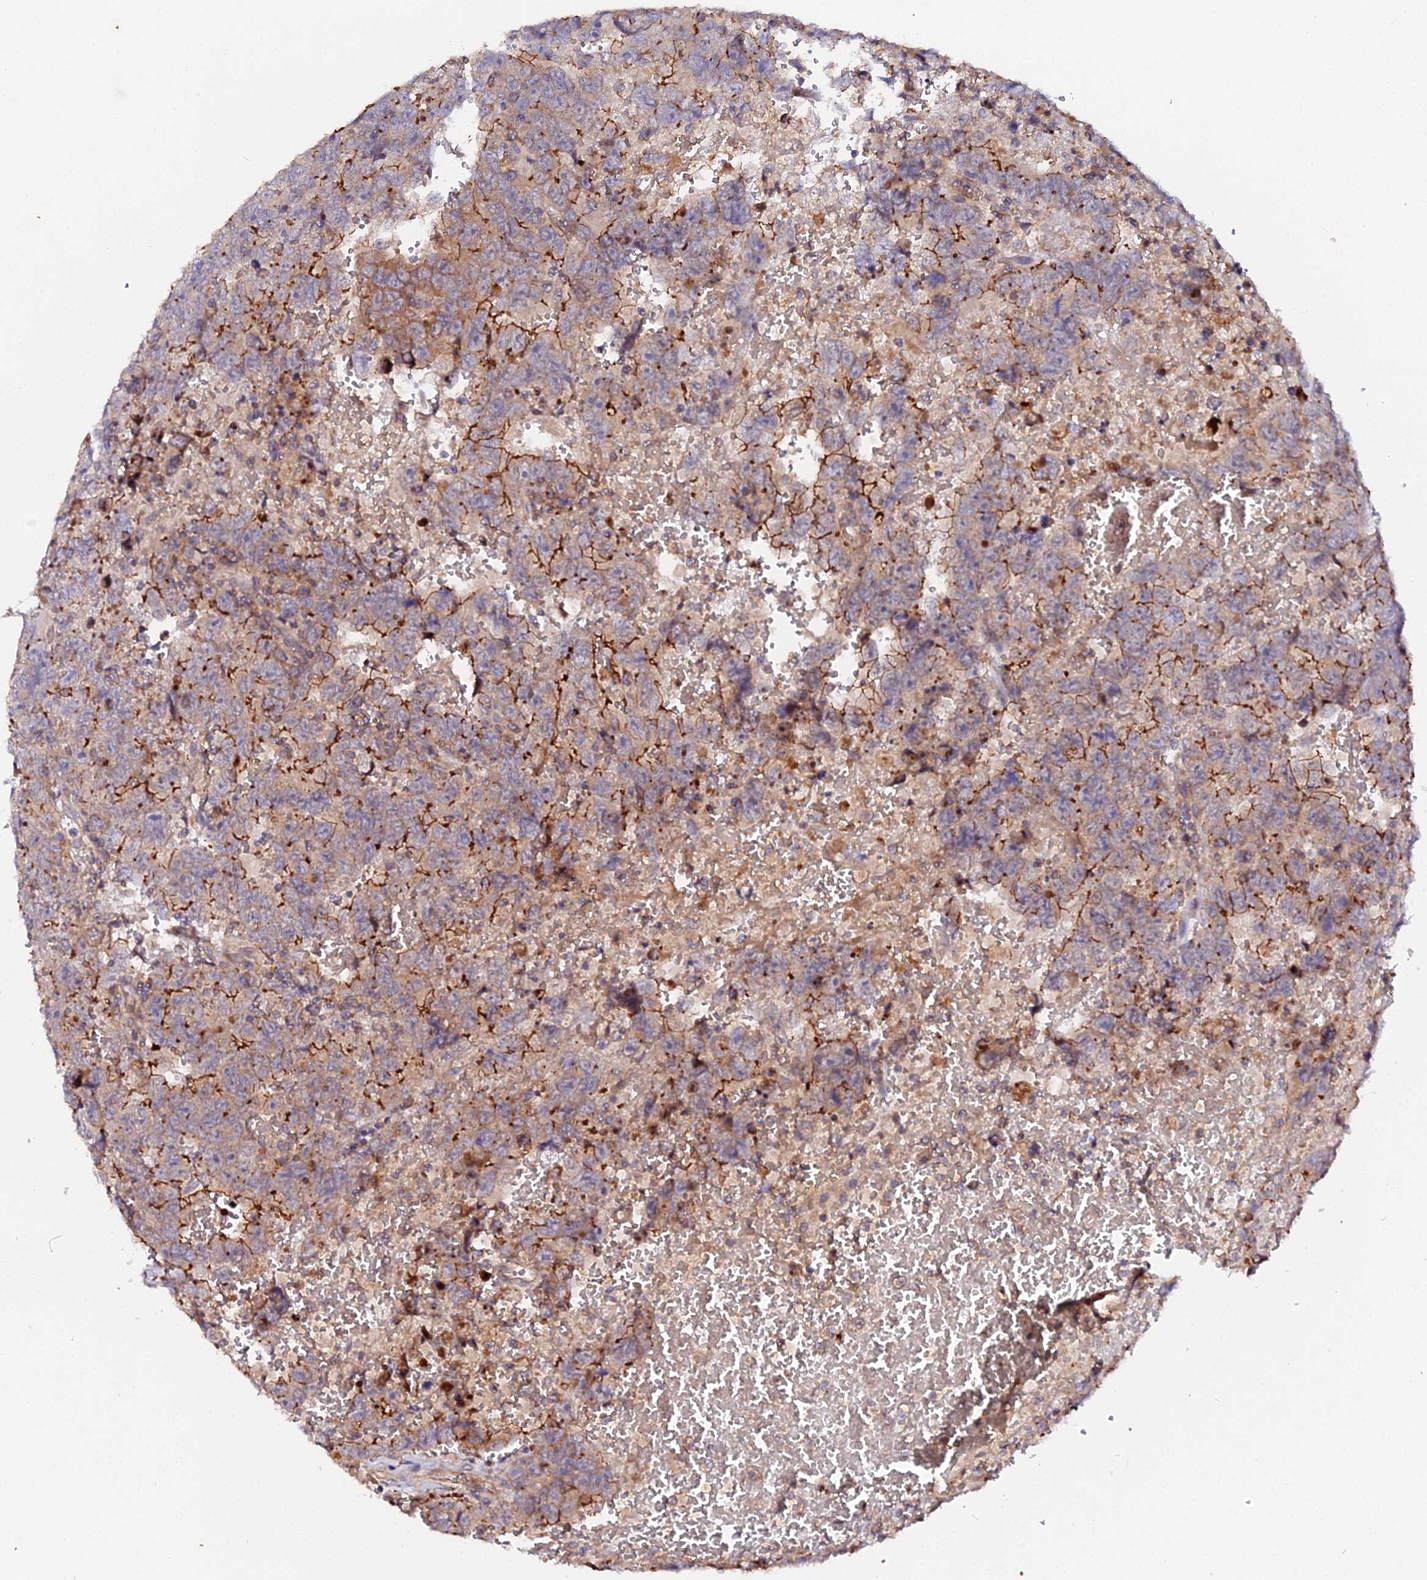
{"staining": {"intensity": "strong", "quantity": "25%-75%", "location": "cytoplasmic/membranous"}, "tissue": "testis cancer", "cell_type": "Tumor cells", "image_type": "cancer", "snomed": [{"axis": "morphology", "description": "Carcinoma, Embryonal, NOS"}, {"axis": "topography", "description": "Testis"}], "caption": "An image of human testis embryonal carcinoma stained for a protein displays strong cytoplasmic/membranous brown staining in tumor cells.", "gene": "TRIM26", "patient": {"sex": "male", "age": 45}}